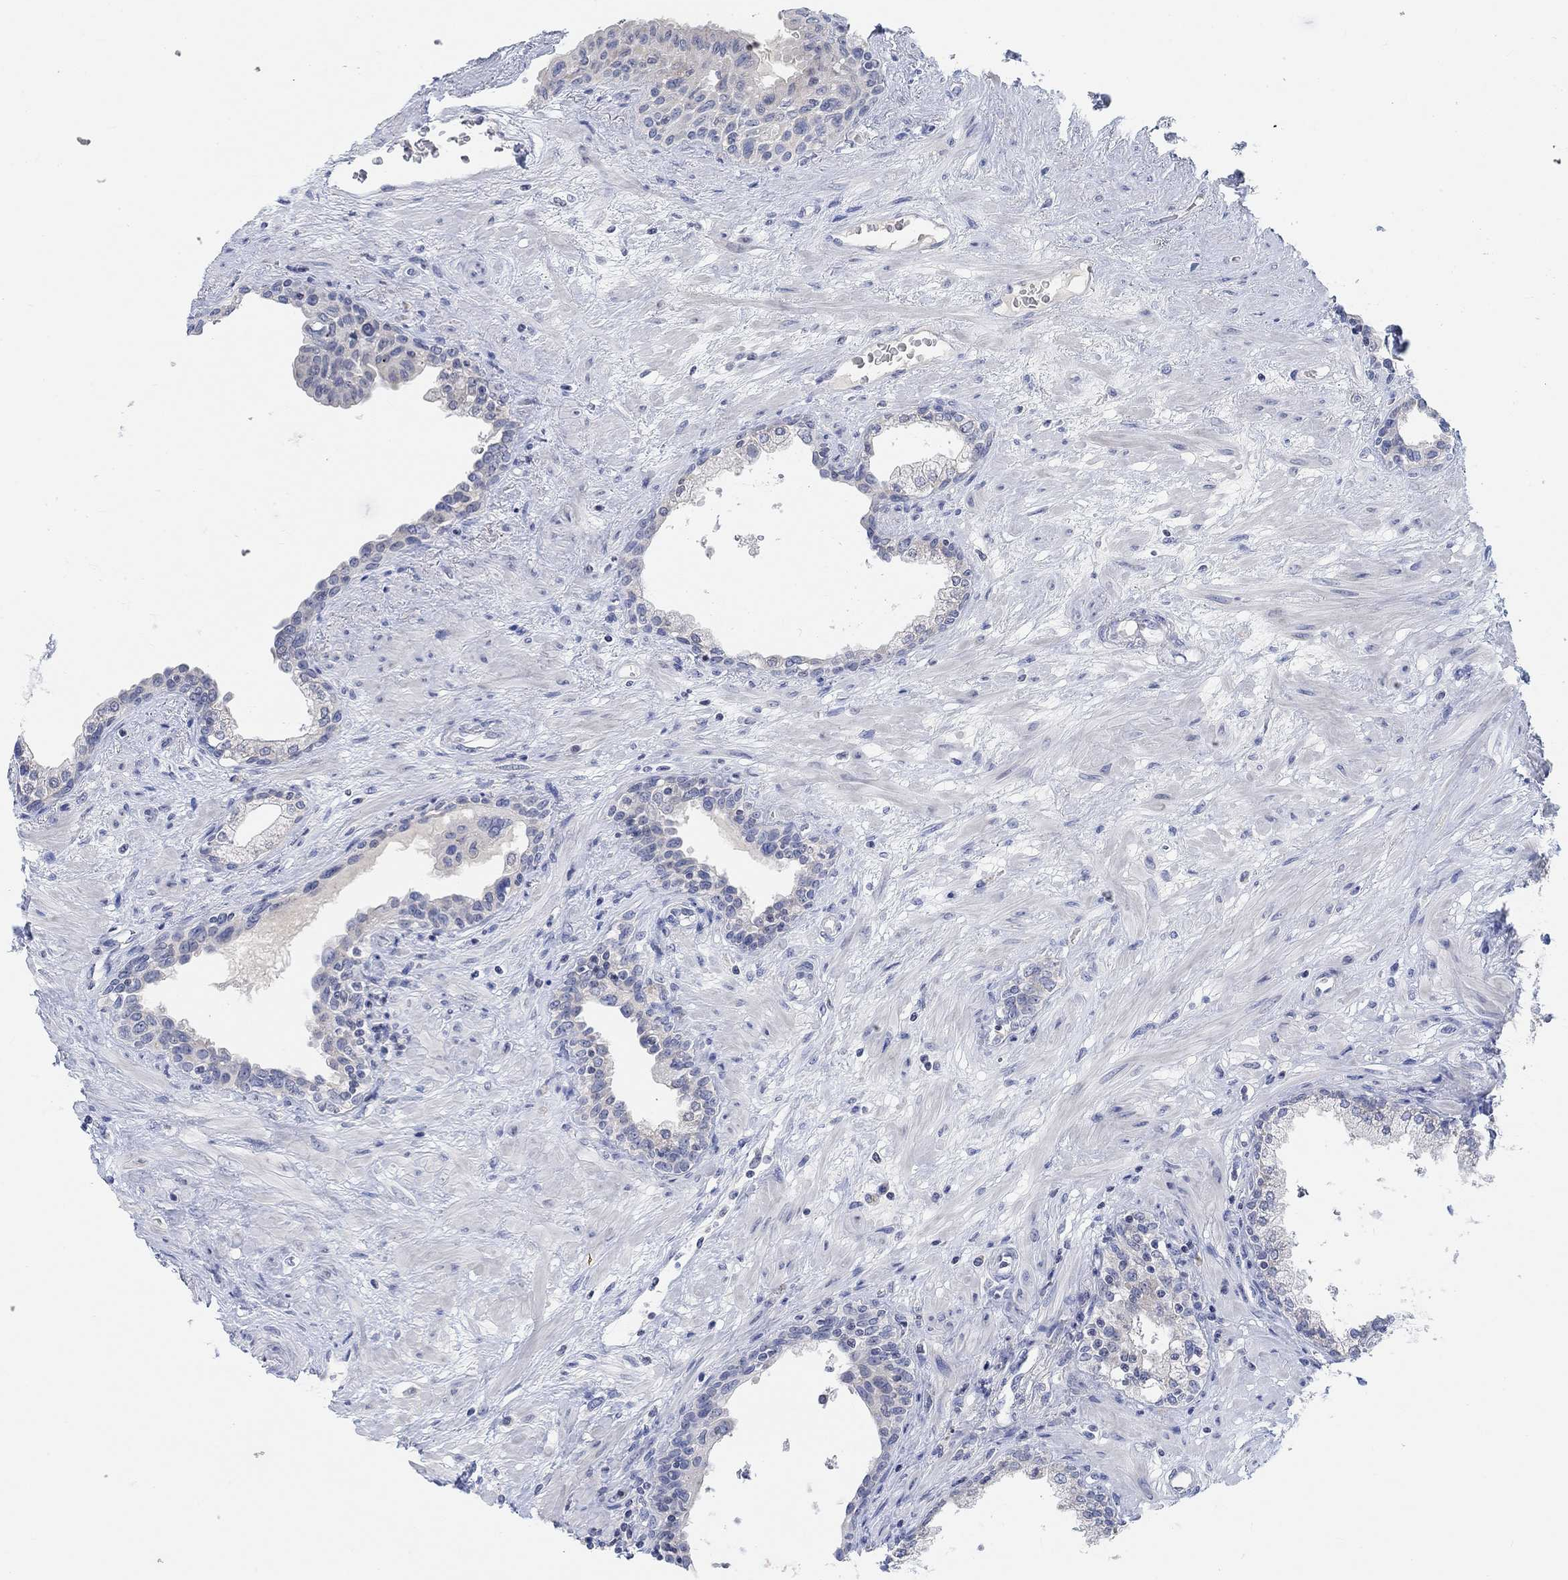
{"staining": {"intensity": "negative", "quantity": "none", "location": "none"}, "tissue": "prostate", "cell_type": "Glandular cells", "image_type": "normal", "snomed": [{"axis": "morphology", "description": "Normal tissue, NOS"}, {"axis": "topography", "description": "Prostate"}], "caption": "Micrograph shows no significant protein staining in glandular cells of benign prostate. (DAB (3,3'-diaminobenzidine) immunohistochemistry, high magnification).", "gene": "ATP6V1E2", "patient": {"sex": "male", "age": 63}}